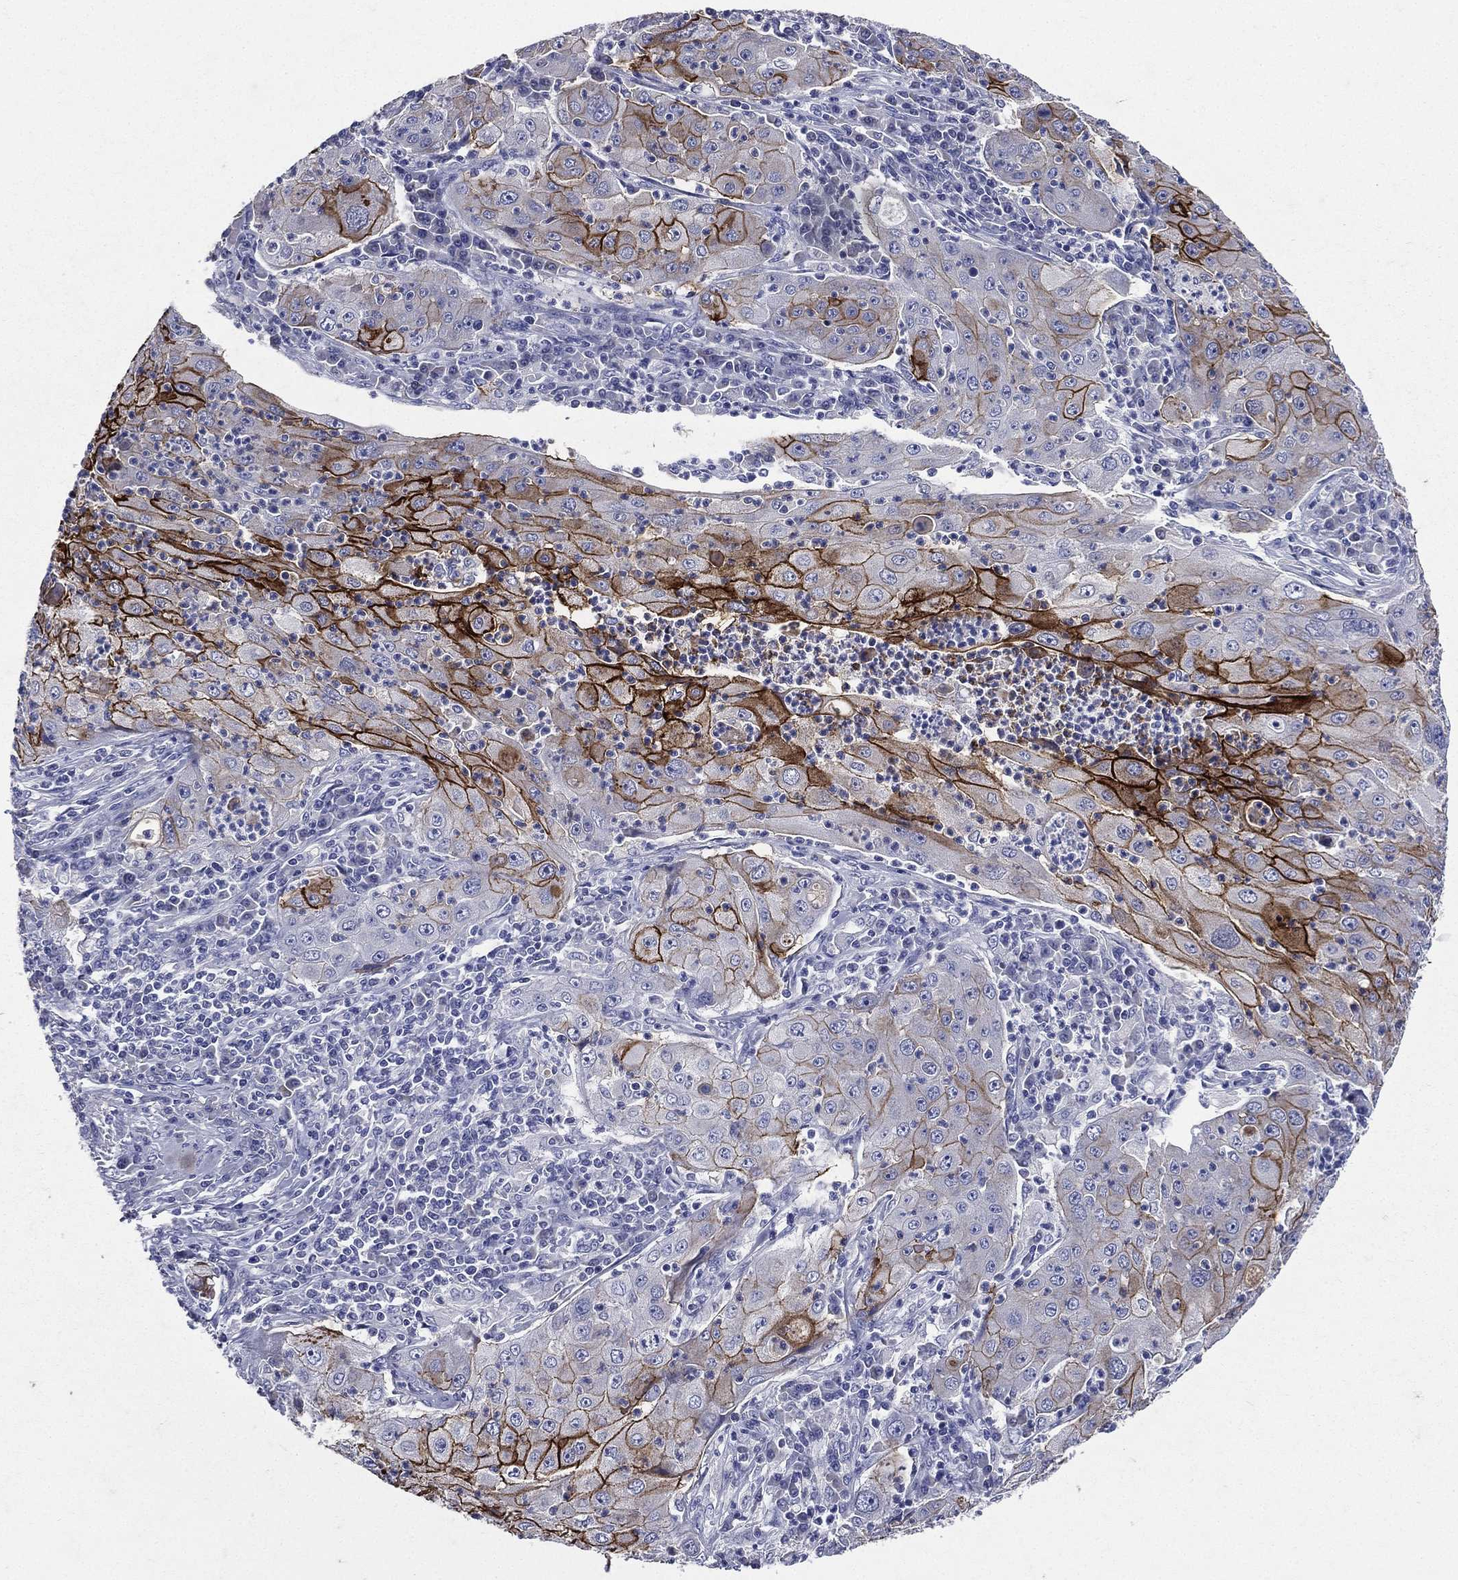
{"staining": {"intensity": "strong", "quantity": "25%-75%", "location": "cytoplasmic/membranous"}, "tissue": "lung cancer", "cell_type": "Tumor cells", "image_type": "cancer", "snomed": [{"axis": "morphology", "description": "Squamous cell carcinoma, NOS"}, {"axis": "topography", "description": "Lung"}], "caption": "Tumor cells reveal strong cytoplasmic/membranous positivity in approximately 25%-75% of cells in squamous cell carcinoma (lung). The staining is performed using DAB brown chromogen to label protein expression. The nuclei are counter-stained blue using hematoxylin.", "gene": "TGM1", "patient": {"sex": "female", "age": 59}}